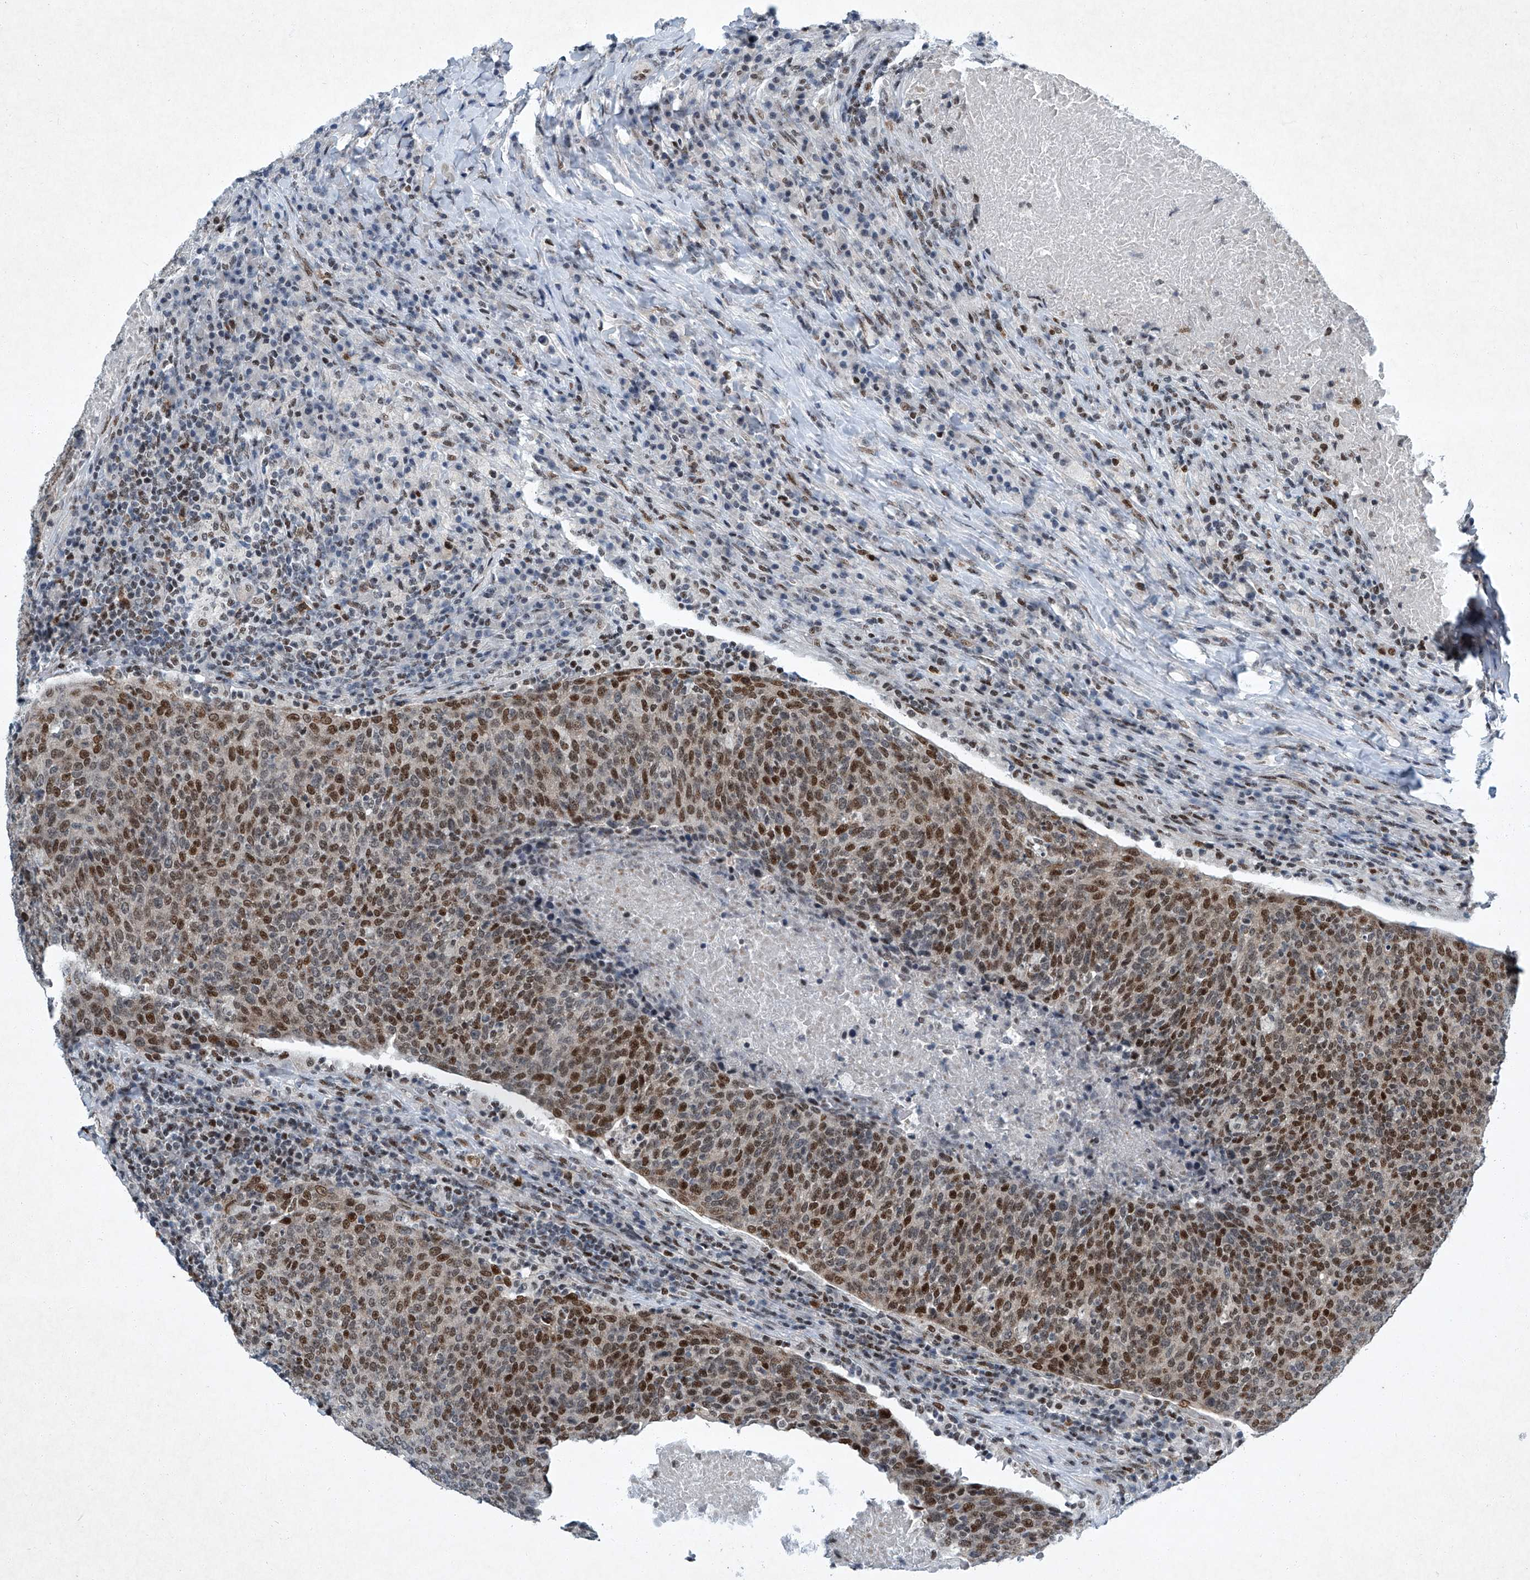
{"staining": {"intensity": "moderate", "quantity": ">75%", "location": "nuclear"}, "tissue": "head and neck cancer", "cell_type": "Tumor cells", "image_type": "cancer", "snomed": [{"axis": "morphology", "description": "Squamous cell carcinoma, NOS"}, {"axis": "morphology", "description": "Squamous cell carcinoma, metastatic, NOS"}, {"axis": "topography", "description": "Lymph node"}, {"axis": "topography", "description": "Head-Neck"}], "caption": "Tumor cells demonstrate medium levels of moderate nuclear staining in about >75% of cells in human head and neck squamous cell carcinoma.", "gene": "TFDP1", "patient": {"sex": "male", "age": 62}}